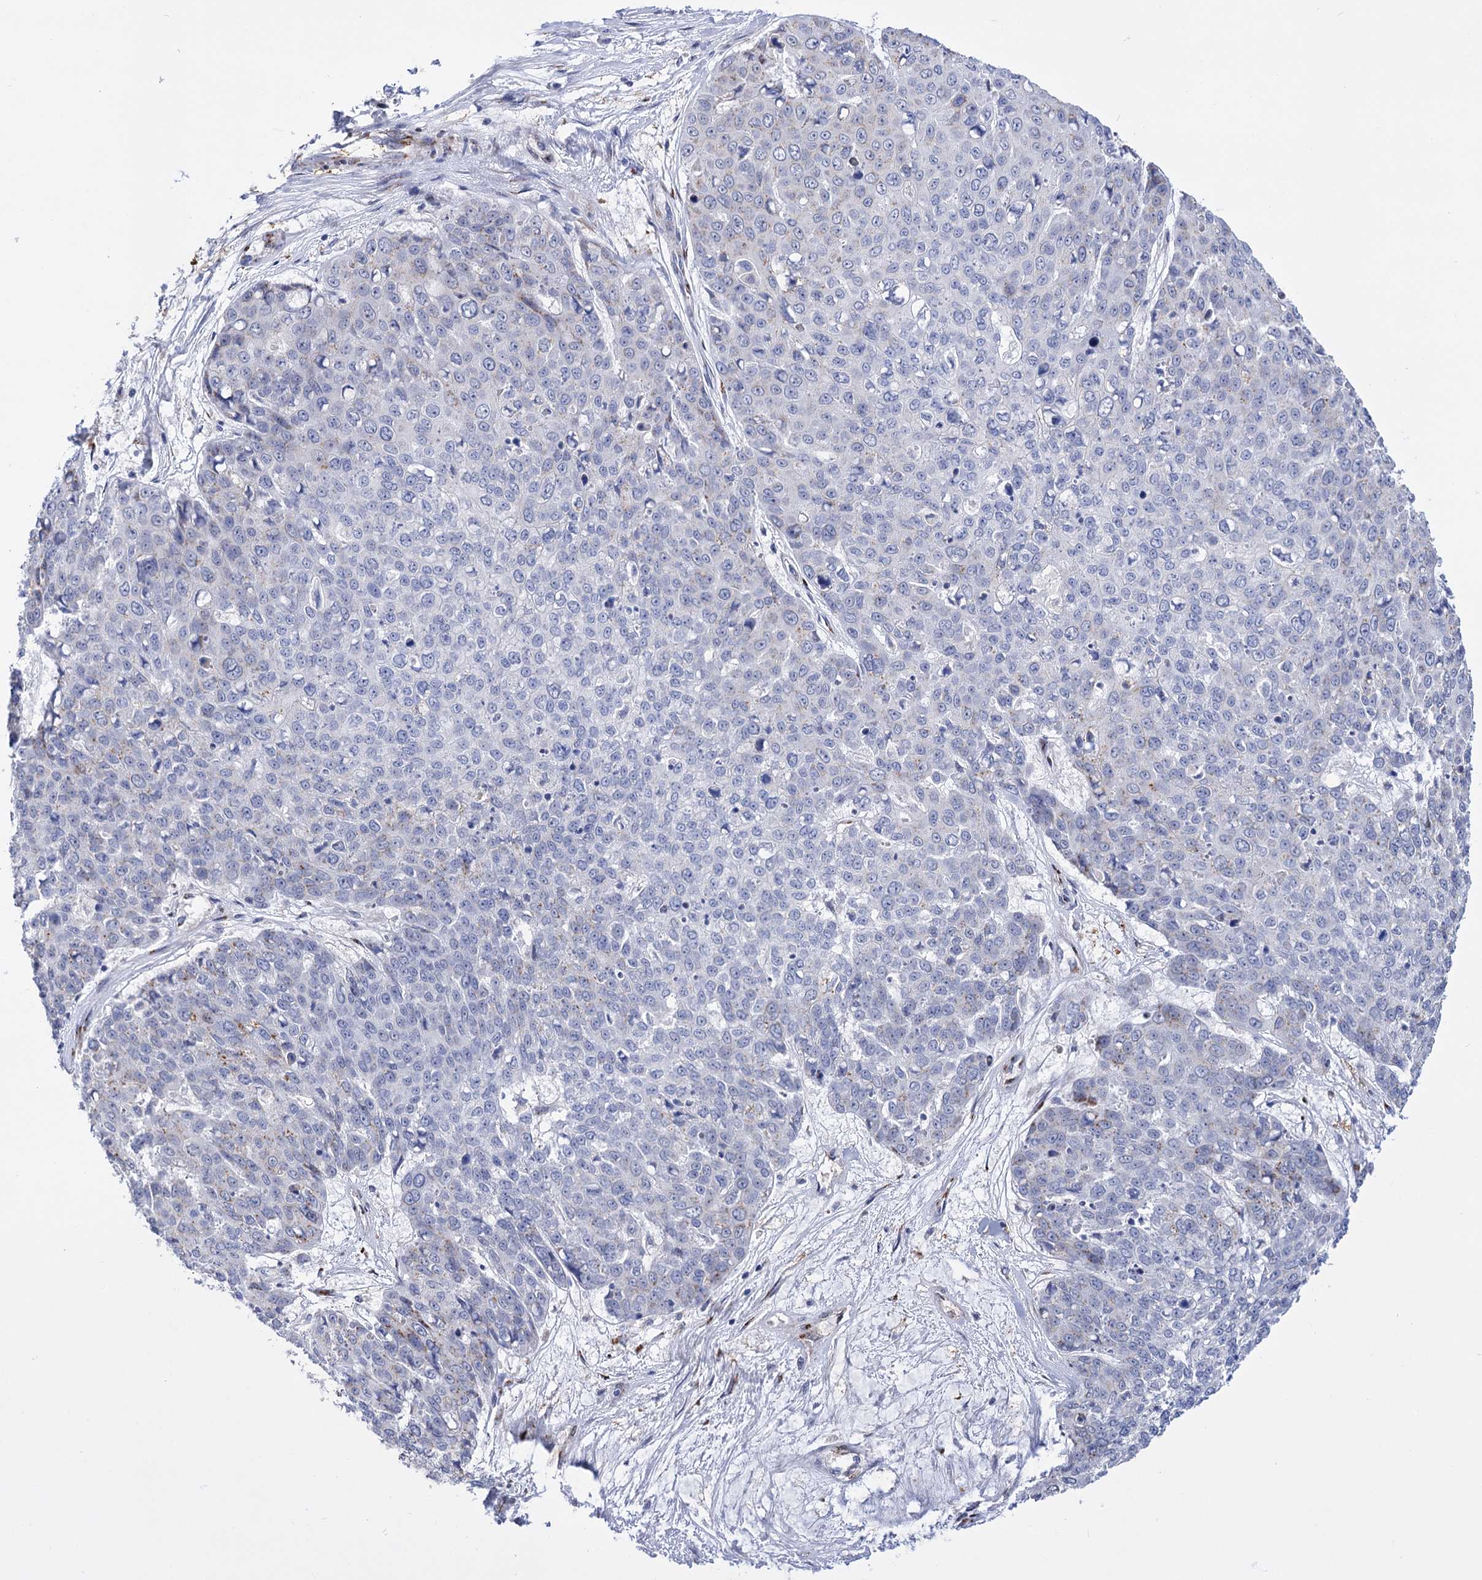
{"staining": {"intensity": "moderate", "quantity": "<25%", "location": "cytoplasmic/membranous"}, "tissue": "skin cancer", "cell_type": "Tumor cells", "image_type": "cancer", "snomed": [{"axis": "morphology", "description": "Squamous cell carcinoma, NOS"}, {"axis": "topography", "description": "Skin"}], "caption": "IHC (DAB (3,3'-diaminobenzidine)) staining of human skin cancer shows moderate cytoplasmic/membranous protein positivity in approximately <25% of tumor cells.", "gene": "C11orf96", "patient": {"sex": "male", "age": 71}}